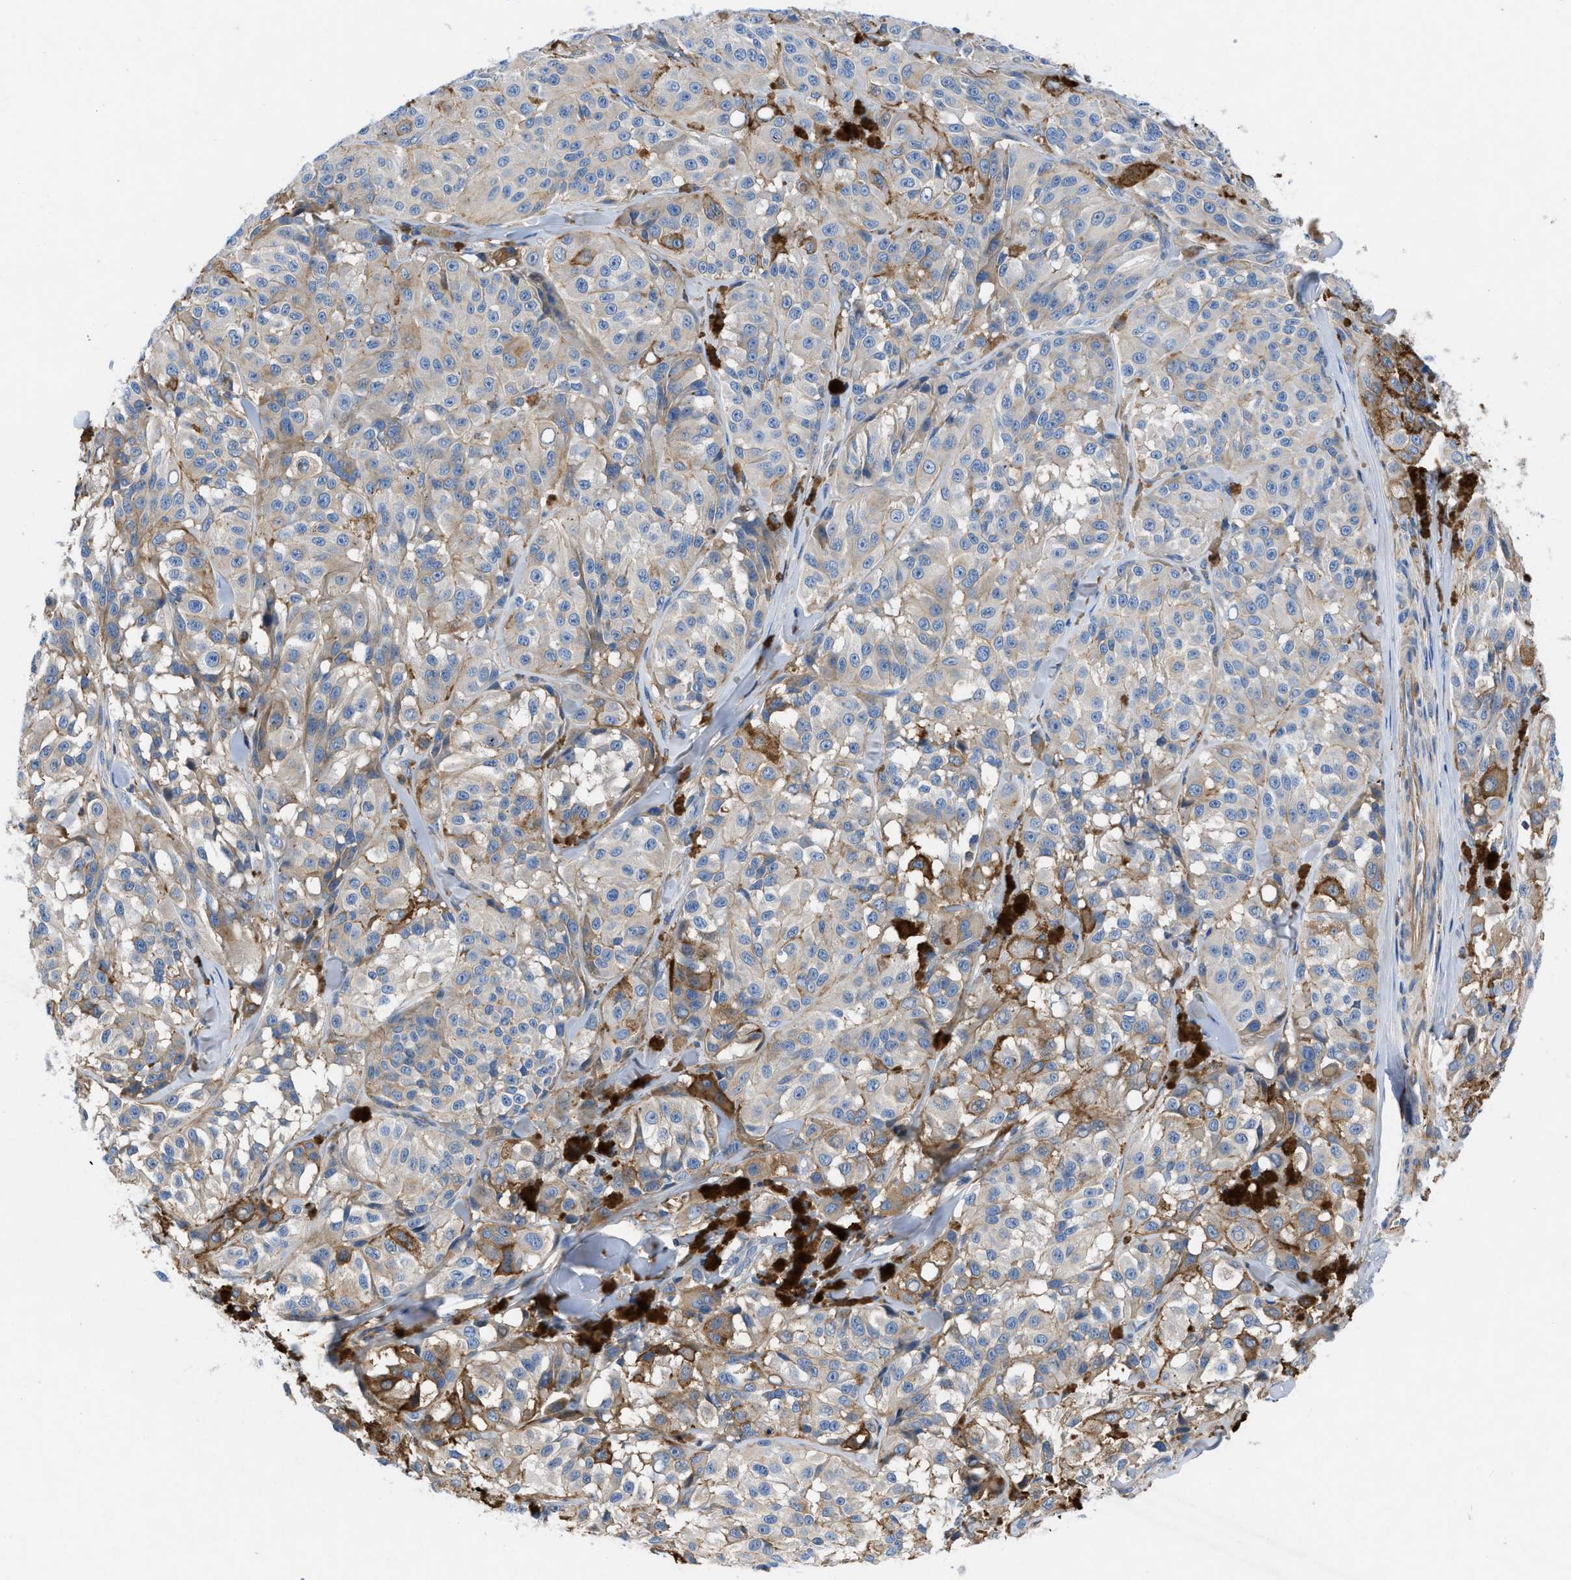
{"staining": {"intensity": "weak", "quantity": "<25%", "location": "cytoplasmic/membranous"}, "tissue": "melanoma", "cell_type": "Tumor cells", "image_type": "cancer", "snomed": [{"axis": "morphology", "description": "Malignant melanoma, NOS"}, {"axis": "topography", "description": "Skin"}], "caption": "Tumor cells are negative for brown protein staining in malignant melanoma.", "gene": "ATP6V0D1", "patient": {"sex": "male", "age": 84}}